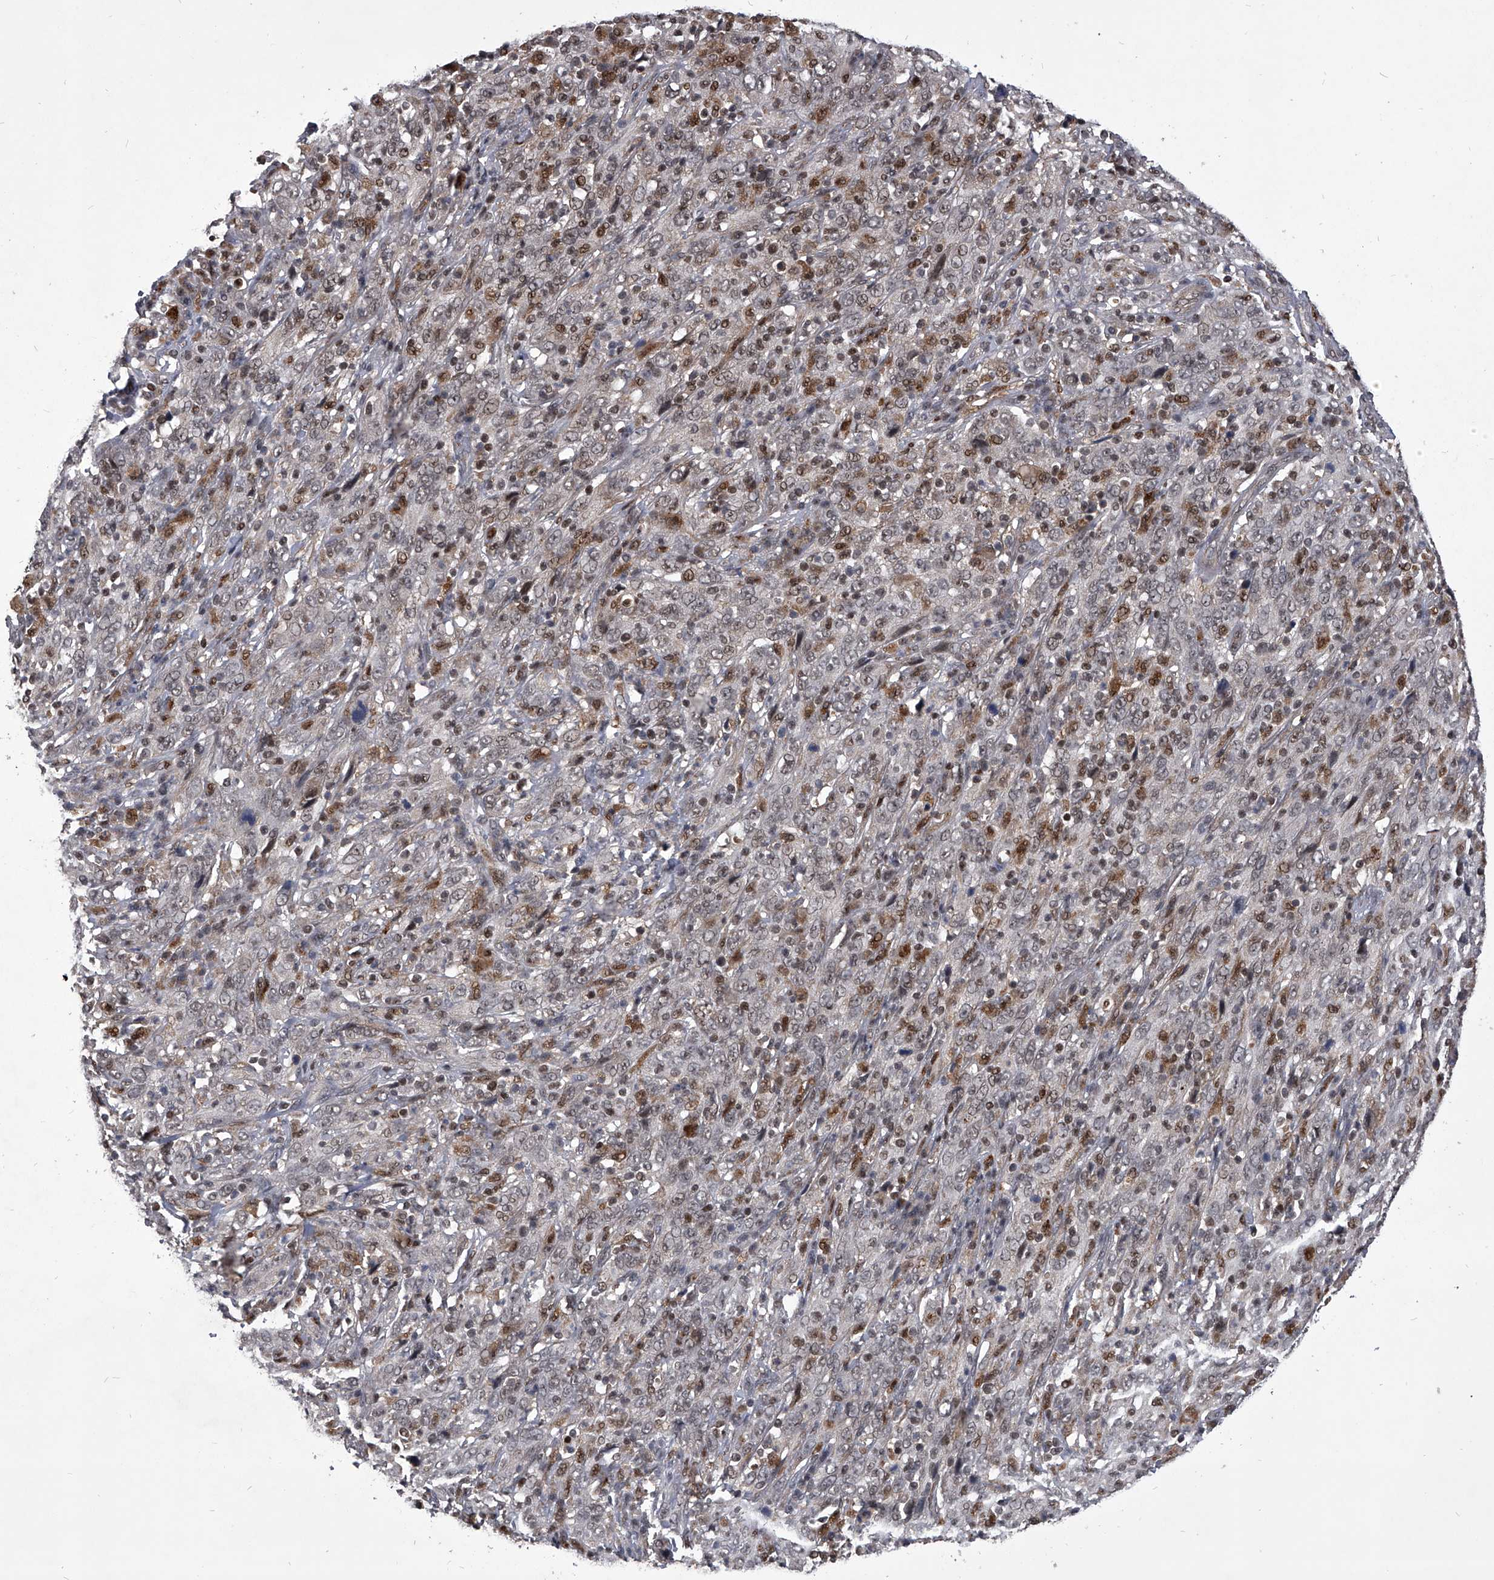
{"staining": {"intensity": "weak", "quantity": "25%-75%", "location": "nuclear"}, "tissue": "cervical cancer", "cell_type": "Tumor cells", "image_type": "cancer", "snomed": [{"axis": "morphology", "description": "Squamous cell carcinoma, NOS"}, {"axis": "topography", "description": "Cervix"}], "caption": "Weak nuclear protein positivity is appreciated in about 25%-75% of tumor cells in cervical cancer.", "gene": "CMTR1", "patient": {"sex": "female", "age": 46}}